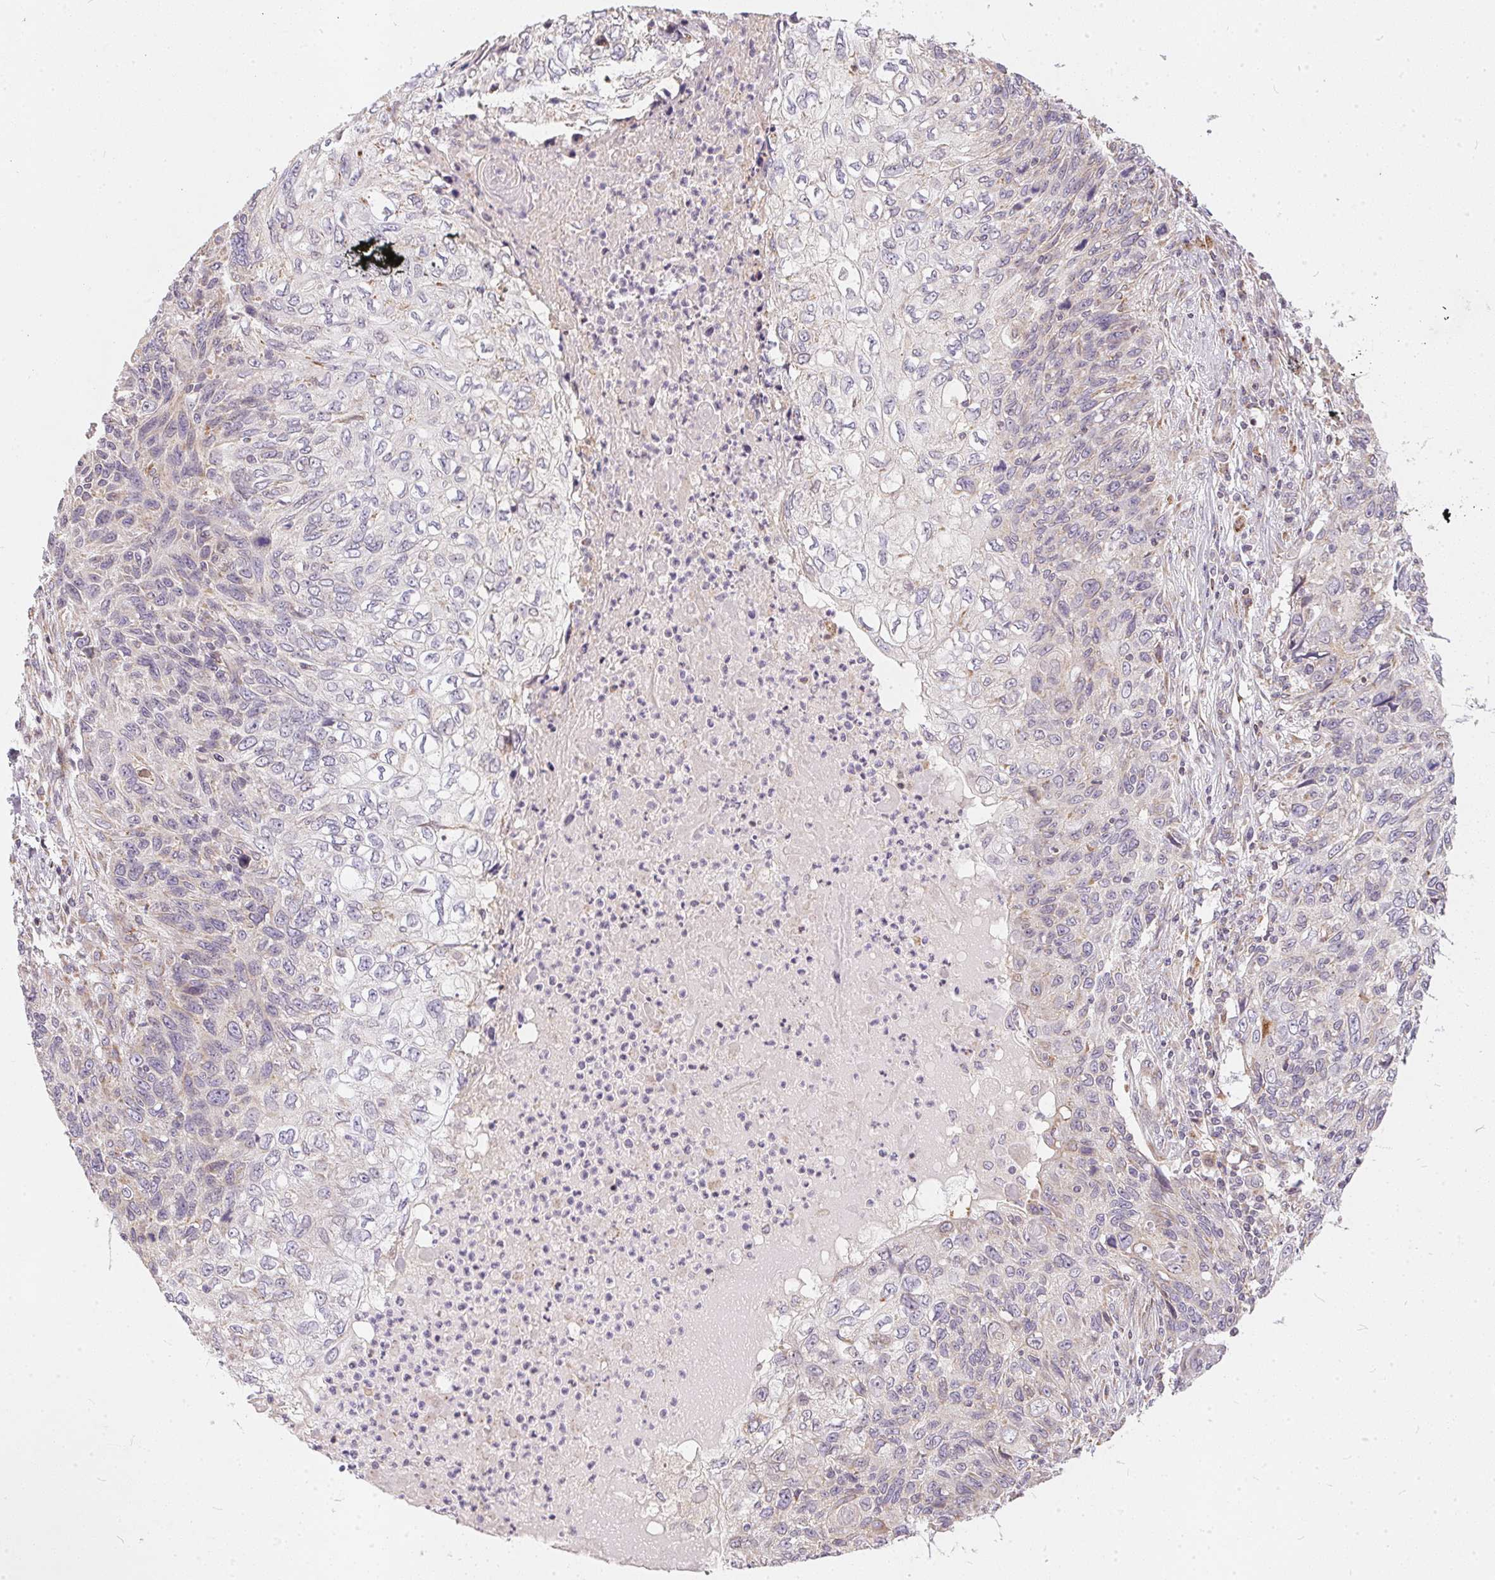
{"staining": {"intensity": "negative", "quantity": "none", "location": "none"}, "tissue": "skin cancer", "cell_type": "Tumor cells", "image_type": "cancer", "snomed": [{"axis": "morphology", "description": "Squamous cell carcinoma, NOS"}, {"axis": "topography", "description": "Skin"}], "caption": "Human skin cancer (squamous cell carcinoma) stained for a protein using immunohistochemistry exhibits no expression in tumor cells.", "gene": "VWA5B2", "patient": {"sex": "male", "age": 92}}